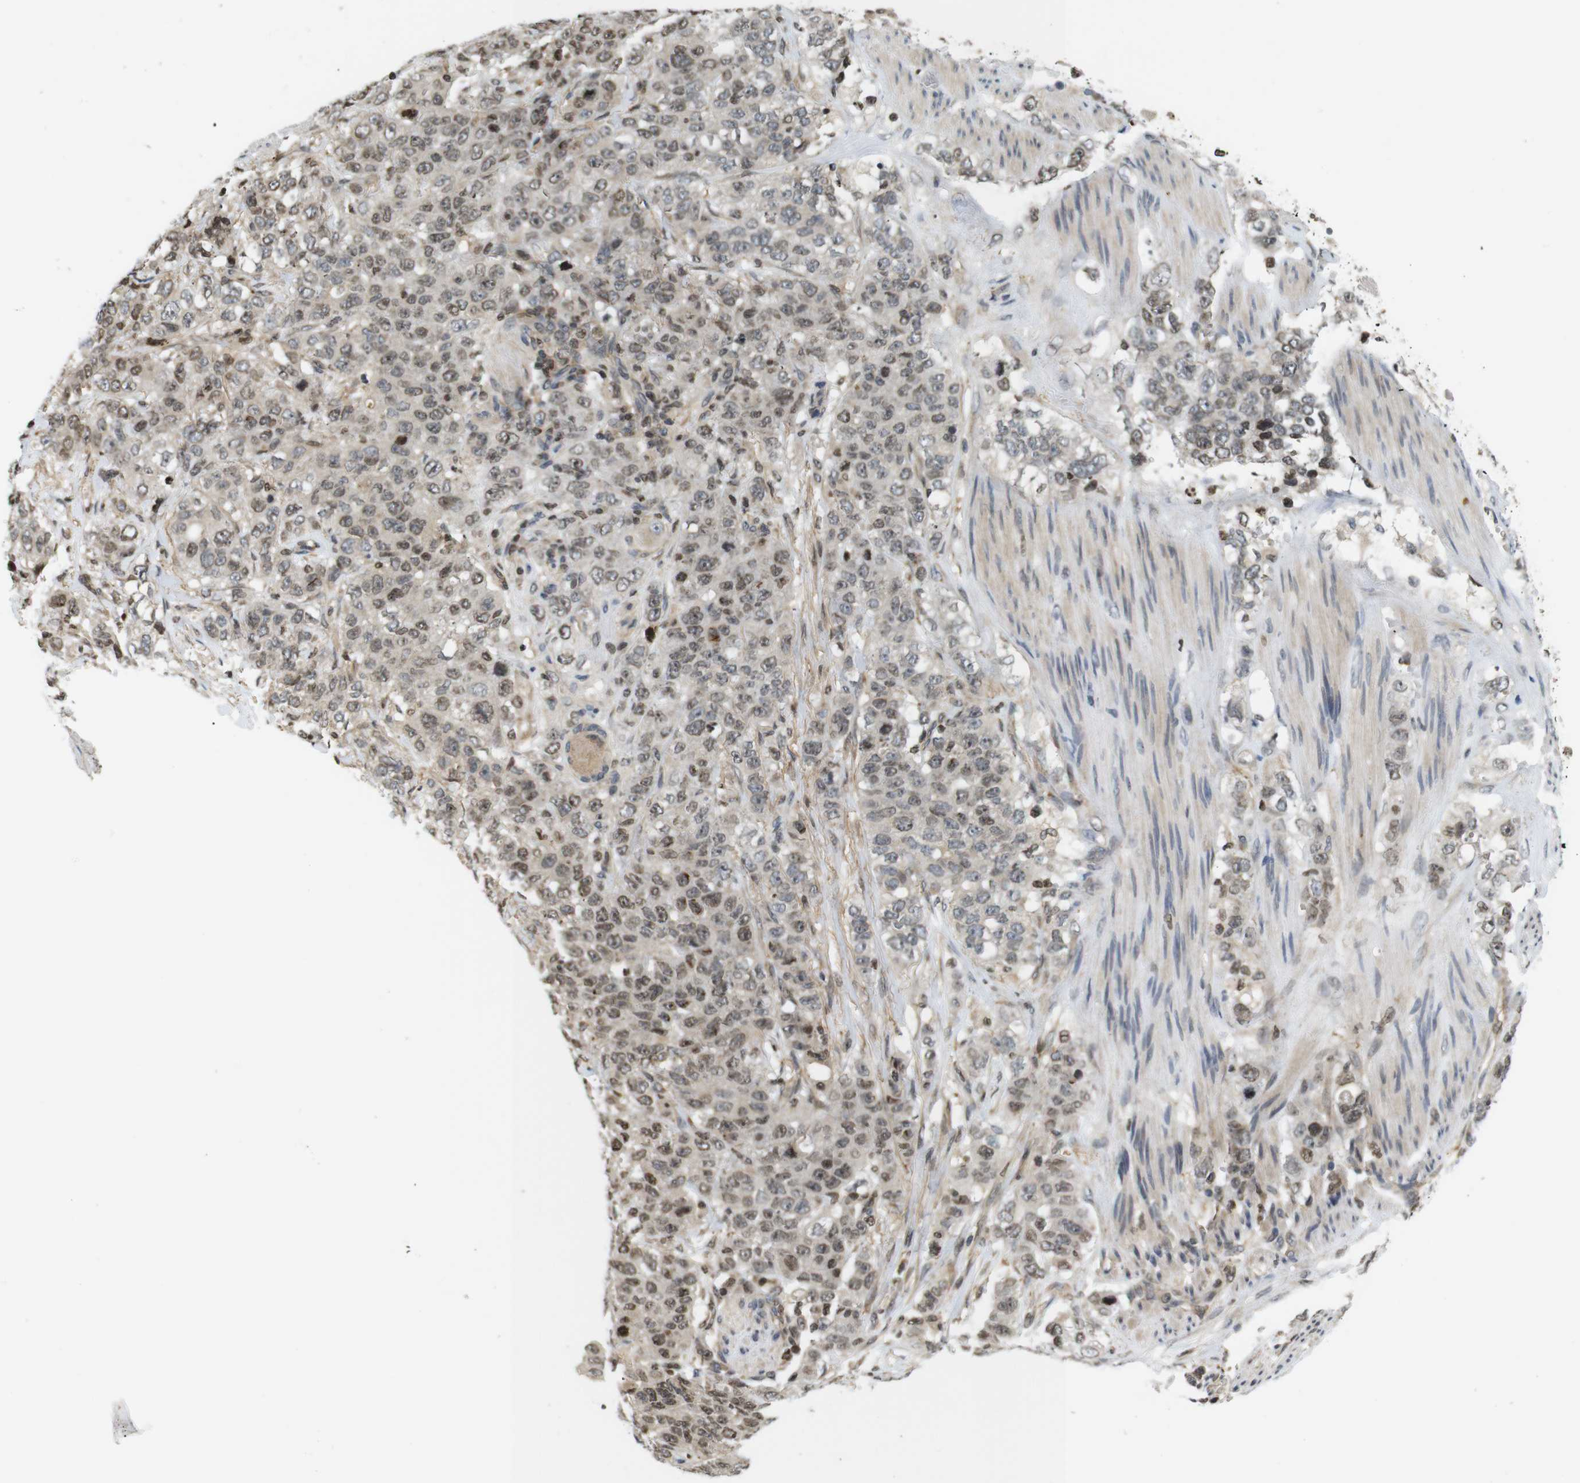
{"staining": {"intensity": "moderate", "quantity": "<25%", "location": "nuclear"}, "tissue": "stomach cancer", "cell_type": "Tumor cells", "image_type": "cancer", "snomed": [{"axis": "morphology", "description": "Adenocarcinoma, NOS"}, {"axis": "topography", "description": "Stomach"}], "caption": "Moderate nuclear protein positivity is present in about <25% of tumor cells in stomach adenocarcinoma.", "gene": "MBD1", "patient": {"sex": "male", "age": 48}}